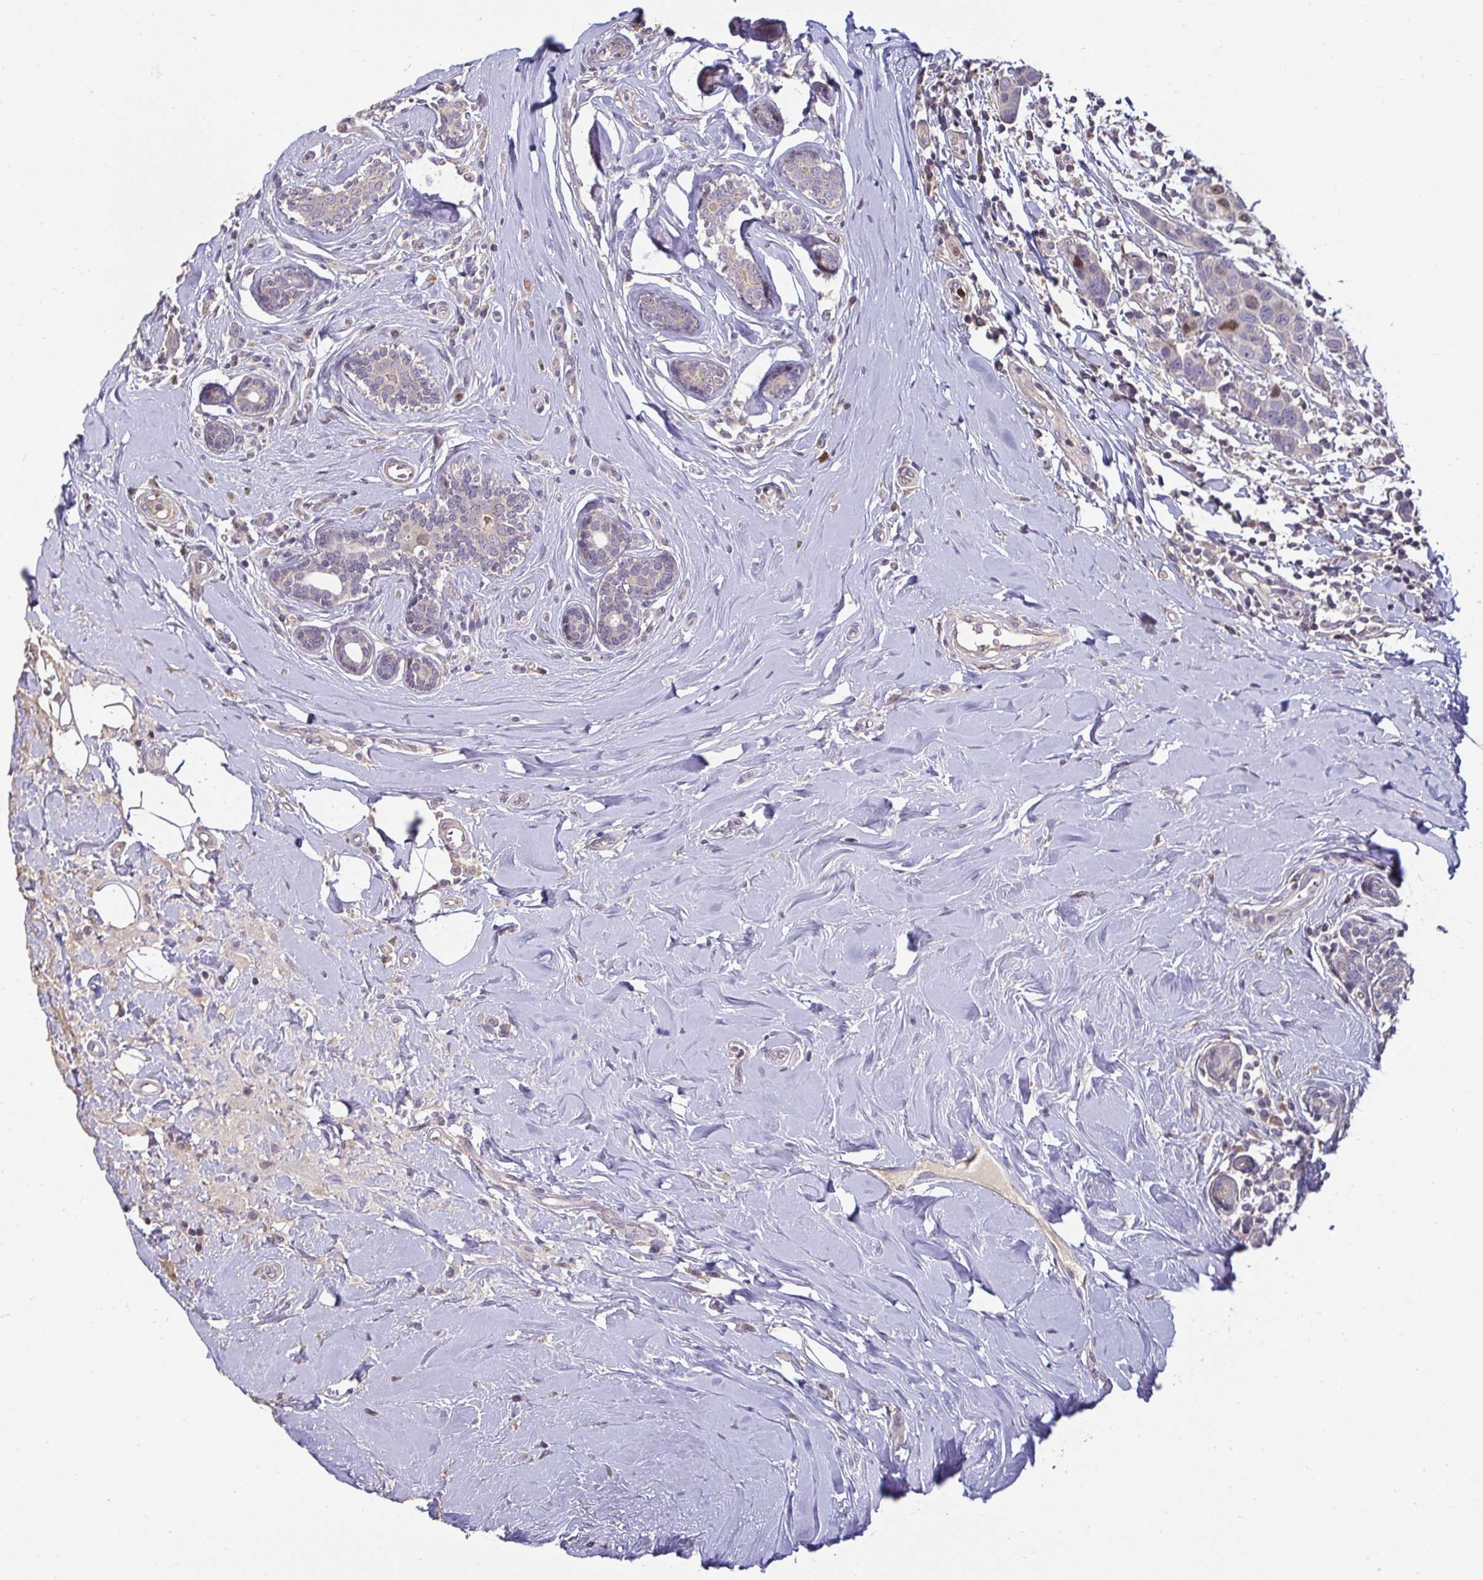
{"staining": {"intensity": "moderate", "quantity": "<25%", "location": "nuclear"}, "tissue": "breast cancer", "cell_type": "Tumor cells", "image_type": "cancer", "snomed": [{"axis": "morphology", "description": "Duct carcinoma"}, {"axis": "topography", "description": "Breast"}], "caption": "Immunohistochemical staining of human breast intraductal carcinoma displays low levels of moderate nuclear protein positivity in approximately <25% of tumor cells.", "gene": "ANLN", "patient": {"sex": "female", "age": 24}}